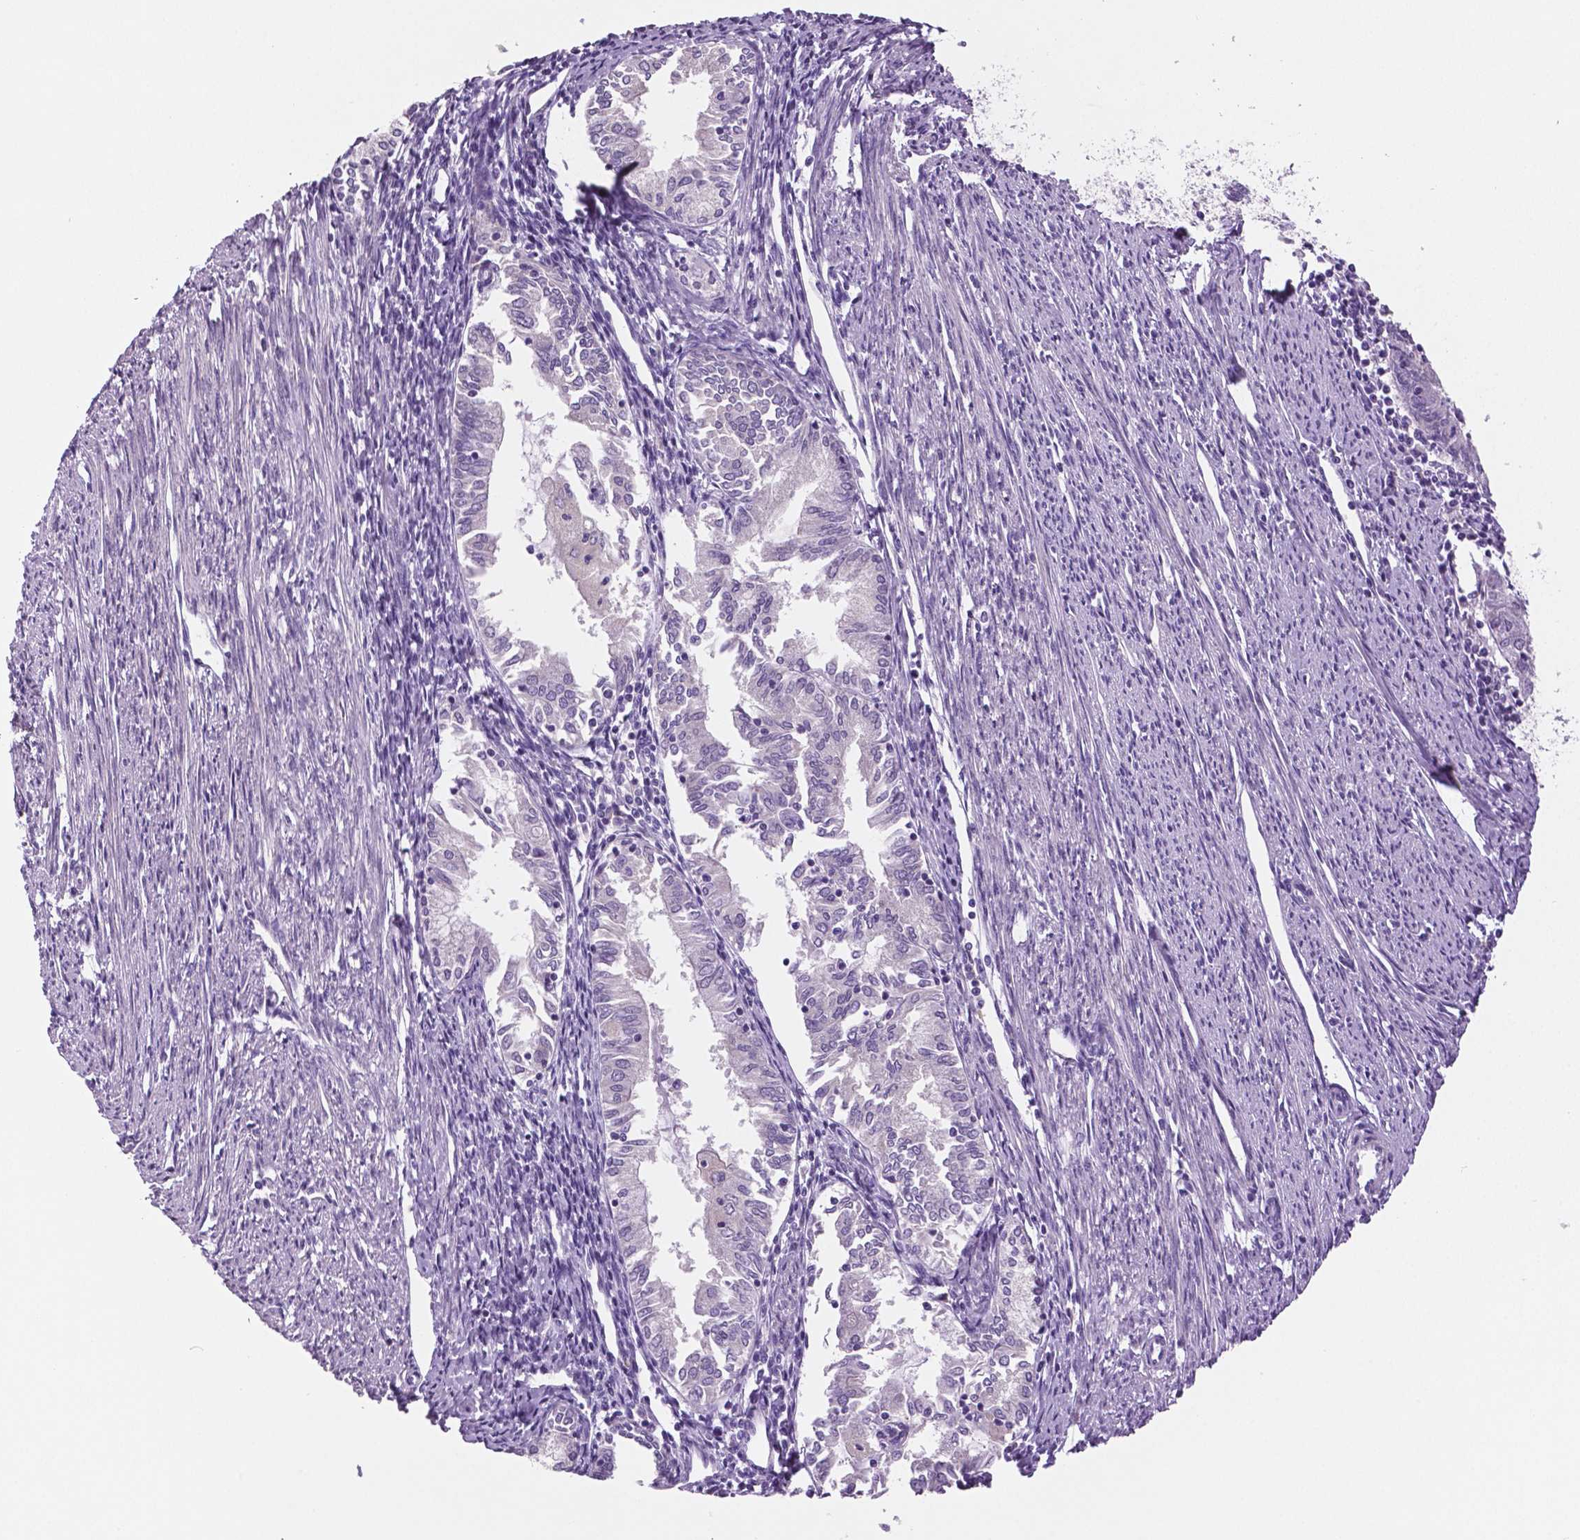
{"staining": {"intensity": "negative", "quantity": "none", "location": "none"}, "tissue": "endometrial cancer", "cell_type": "Tumor cells", "image_type": "cancer", "snomed": [{"axis": "morphology", "description": "Adenocarcinoma, NOS"}, {"axis": "topography", "description": "Endometrium"}], "caption": "Human endometrial adenocarcinoma stained for a protein using immunohistochemistry reveals no positivity in tumor cells.", "gene": "DNAH12", "patient": {"sex": "female", "age": 79}}